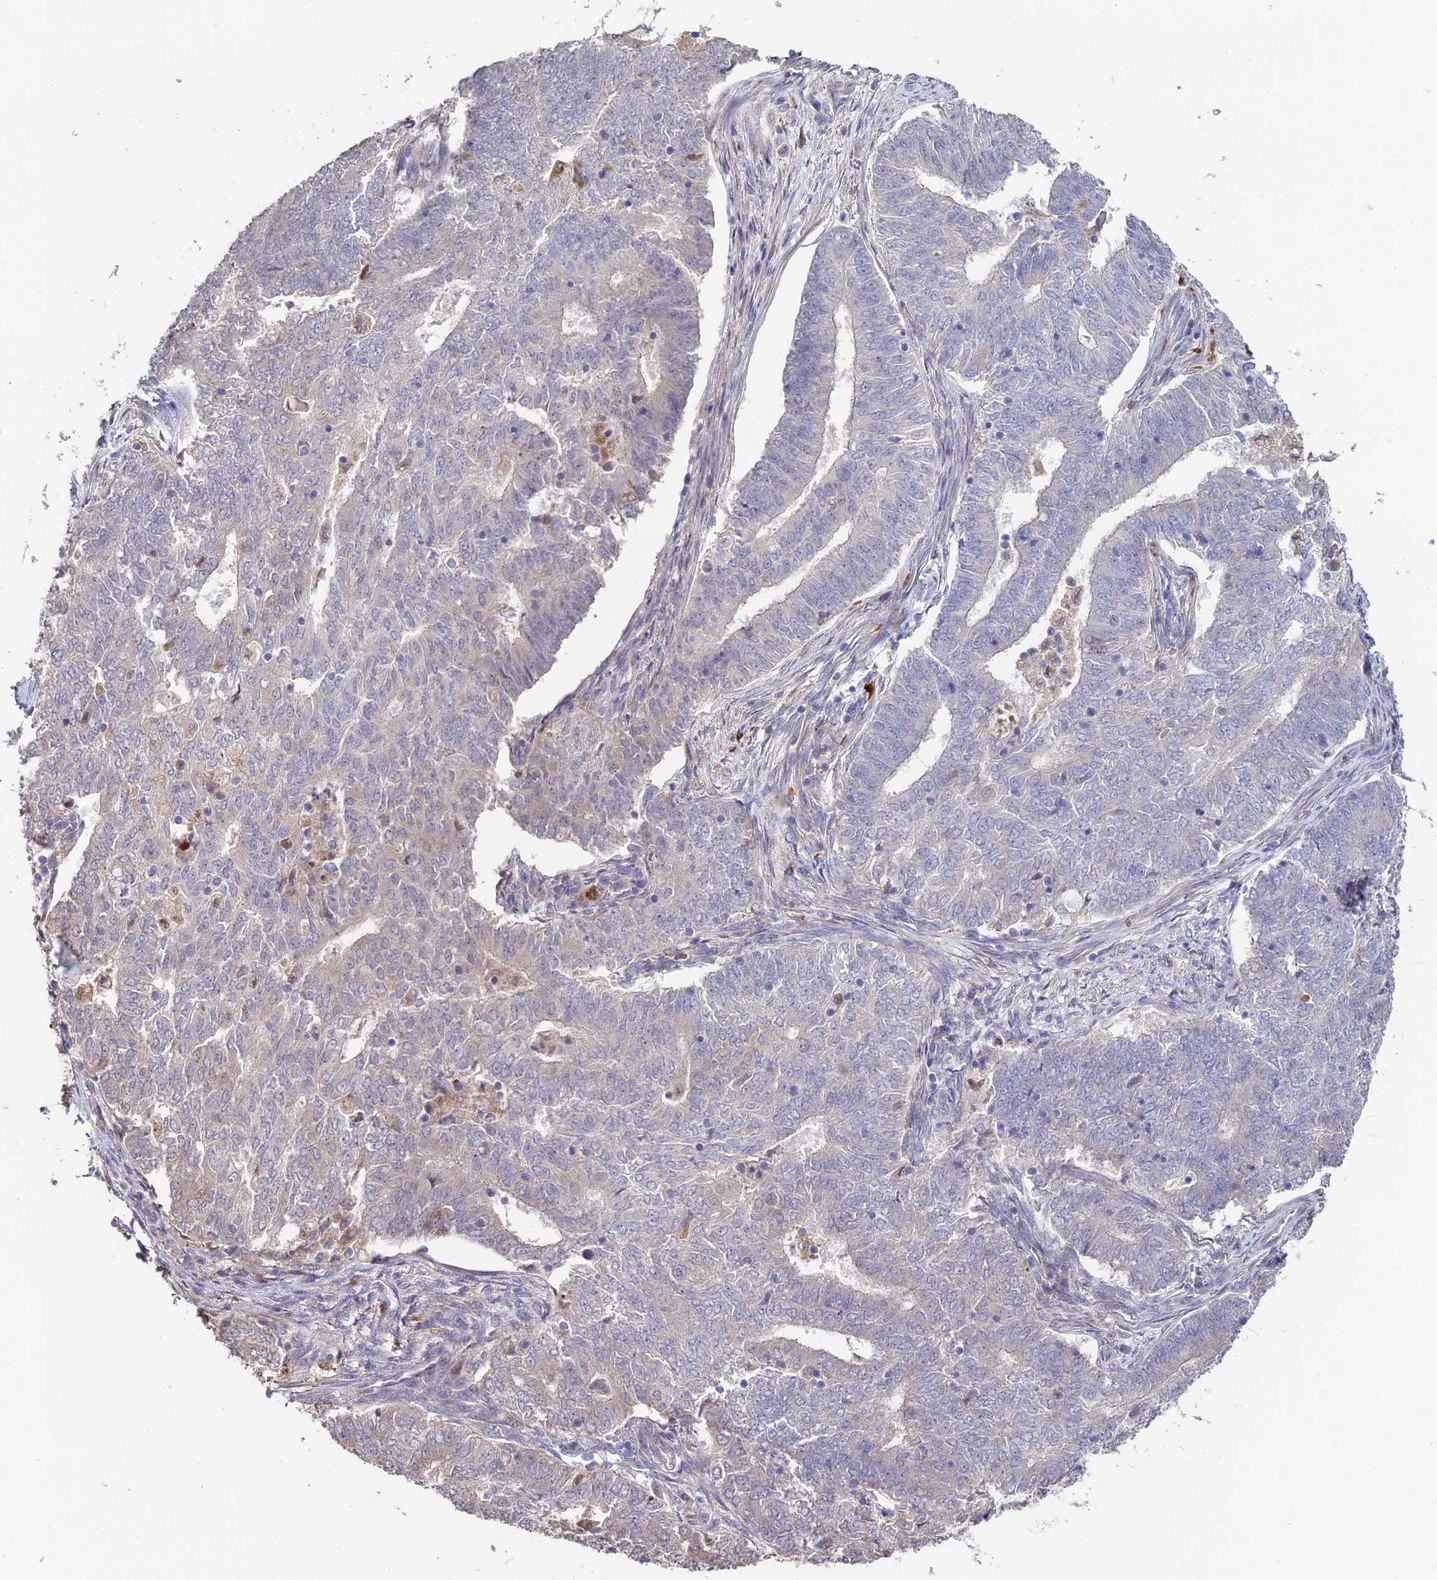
{"staining": {"intensity": "negative", "quantity": "none", "location": "none"}, "tissue": "endometrial cancer", "cell_type": "Tumor cells", "image_type": "cancer", "snomed": [{"axis": "morphology", "description": "Adenocarcinoma, NOS"}, {"axis": "topography", "description": "Endometrium"}], "caption": "Immunohistochemistry (IHC) photomicrograph of neoplastic tissue: endometrial cancer stained with DAB exhibits no significant protein expression in tumor cells. (DAB IHC visualized using brightfield microscopy, high magnification).", "gene": "ACTR5", "patient": {"sex": "female", "age": 62}}